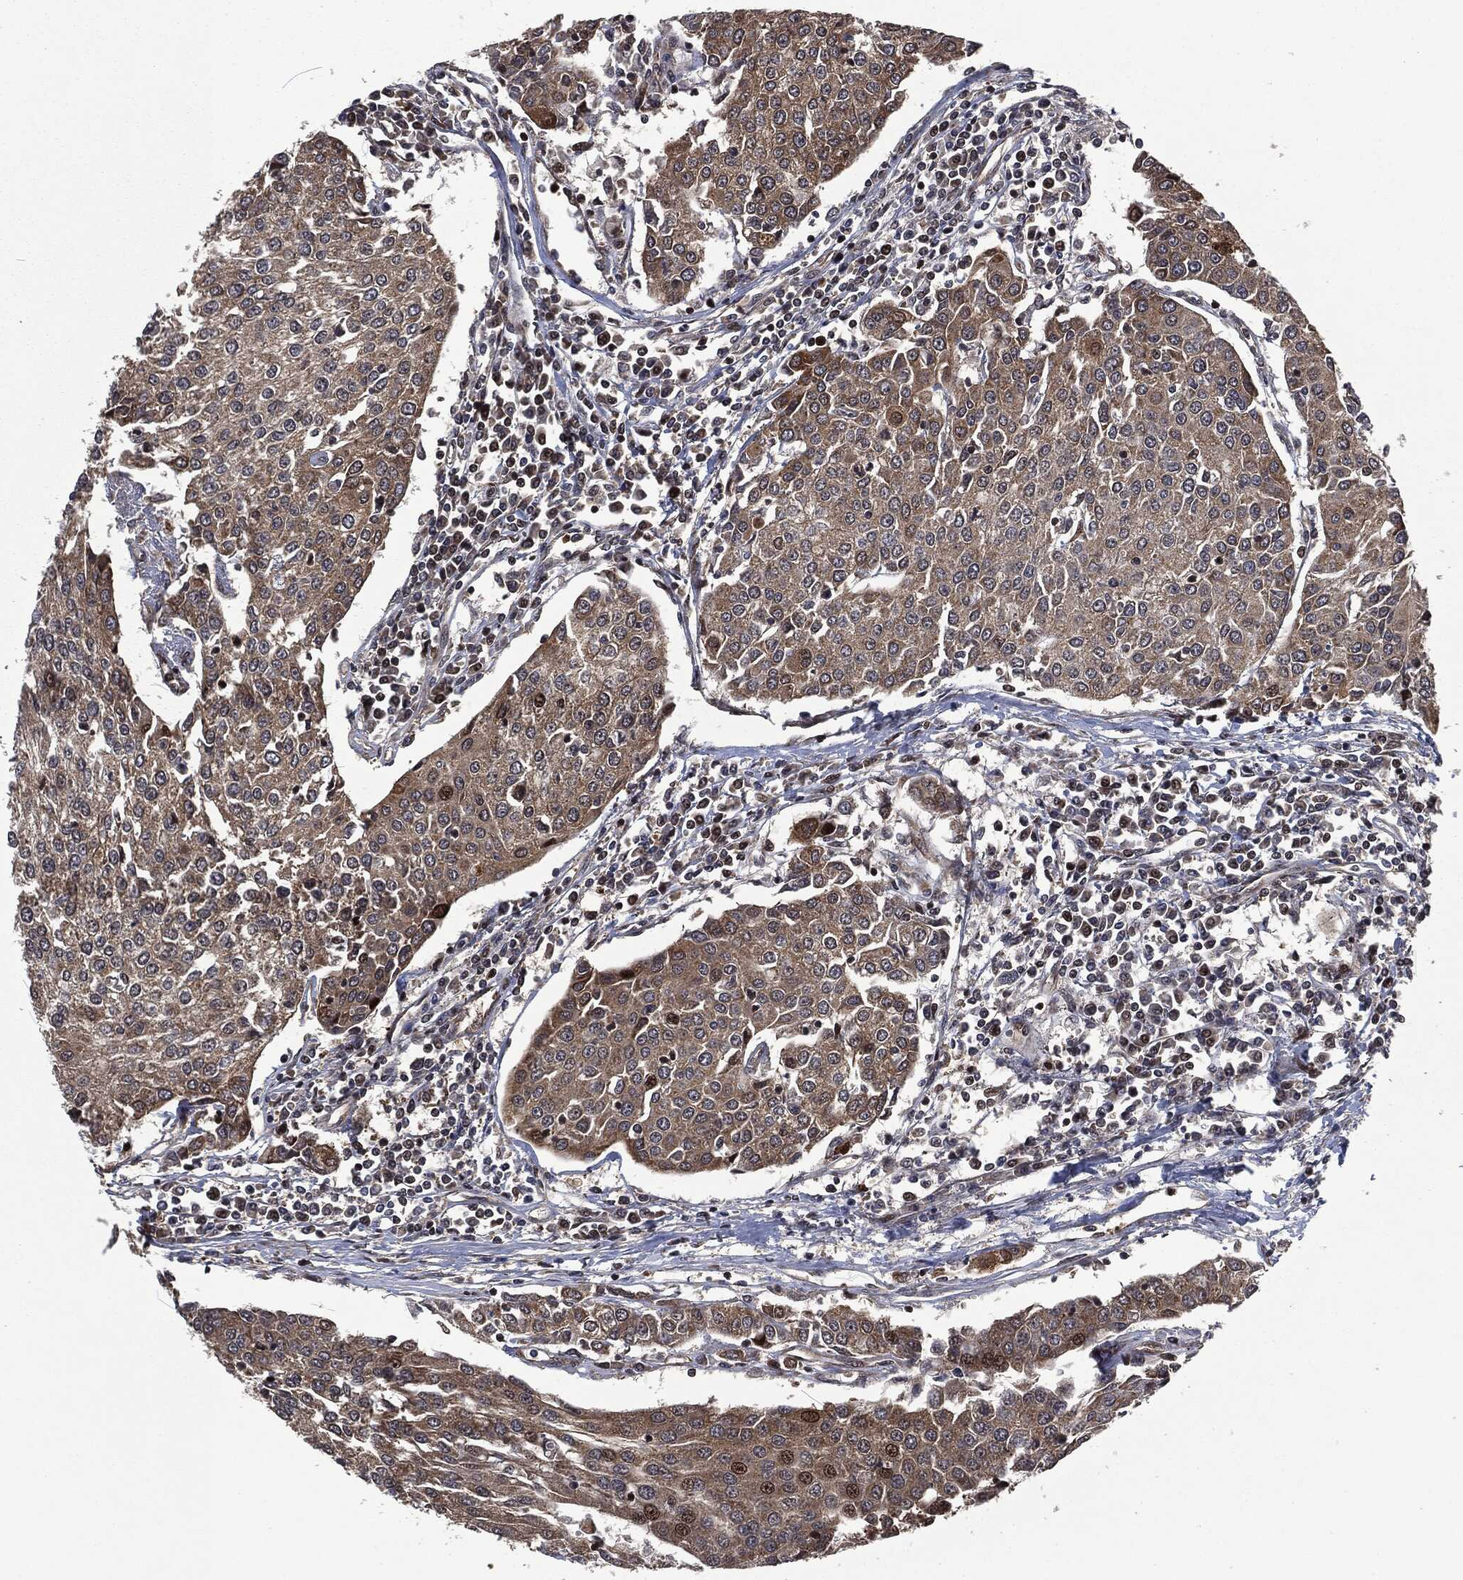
{"staining": {"intensity": "weak", "quantity": "25%-75%", "location": "cytoplasmic/membranous"}, "tissue": "urothelial cancer", "cell_type": "Tumor cells", "image_type": "cancer", "snomed": [{"axis": "morphology", "description": "Urothelial carcinoma, High grade"}, {"axis": "topography", "description": "Urinary bladder"}], "caption": "Brown immunohistochemical staining in human high-grade urothelial carcinoma displays weak cytoplasmic/membranous positivity in about 25%-75% of tumor cells.", "gene": "CMPK2", "patient": {"sex": "female", "age": 85}}